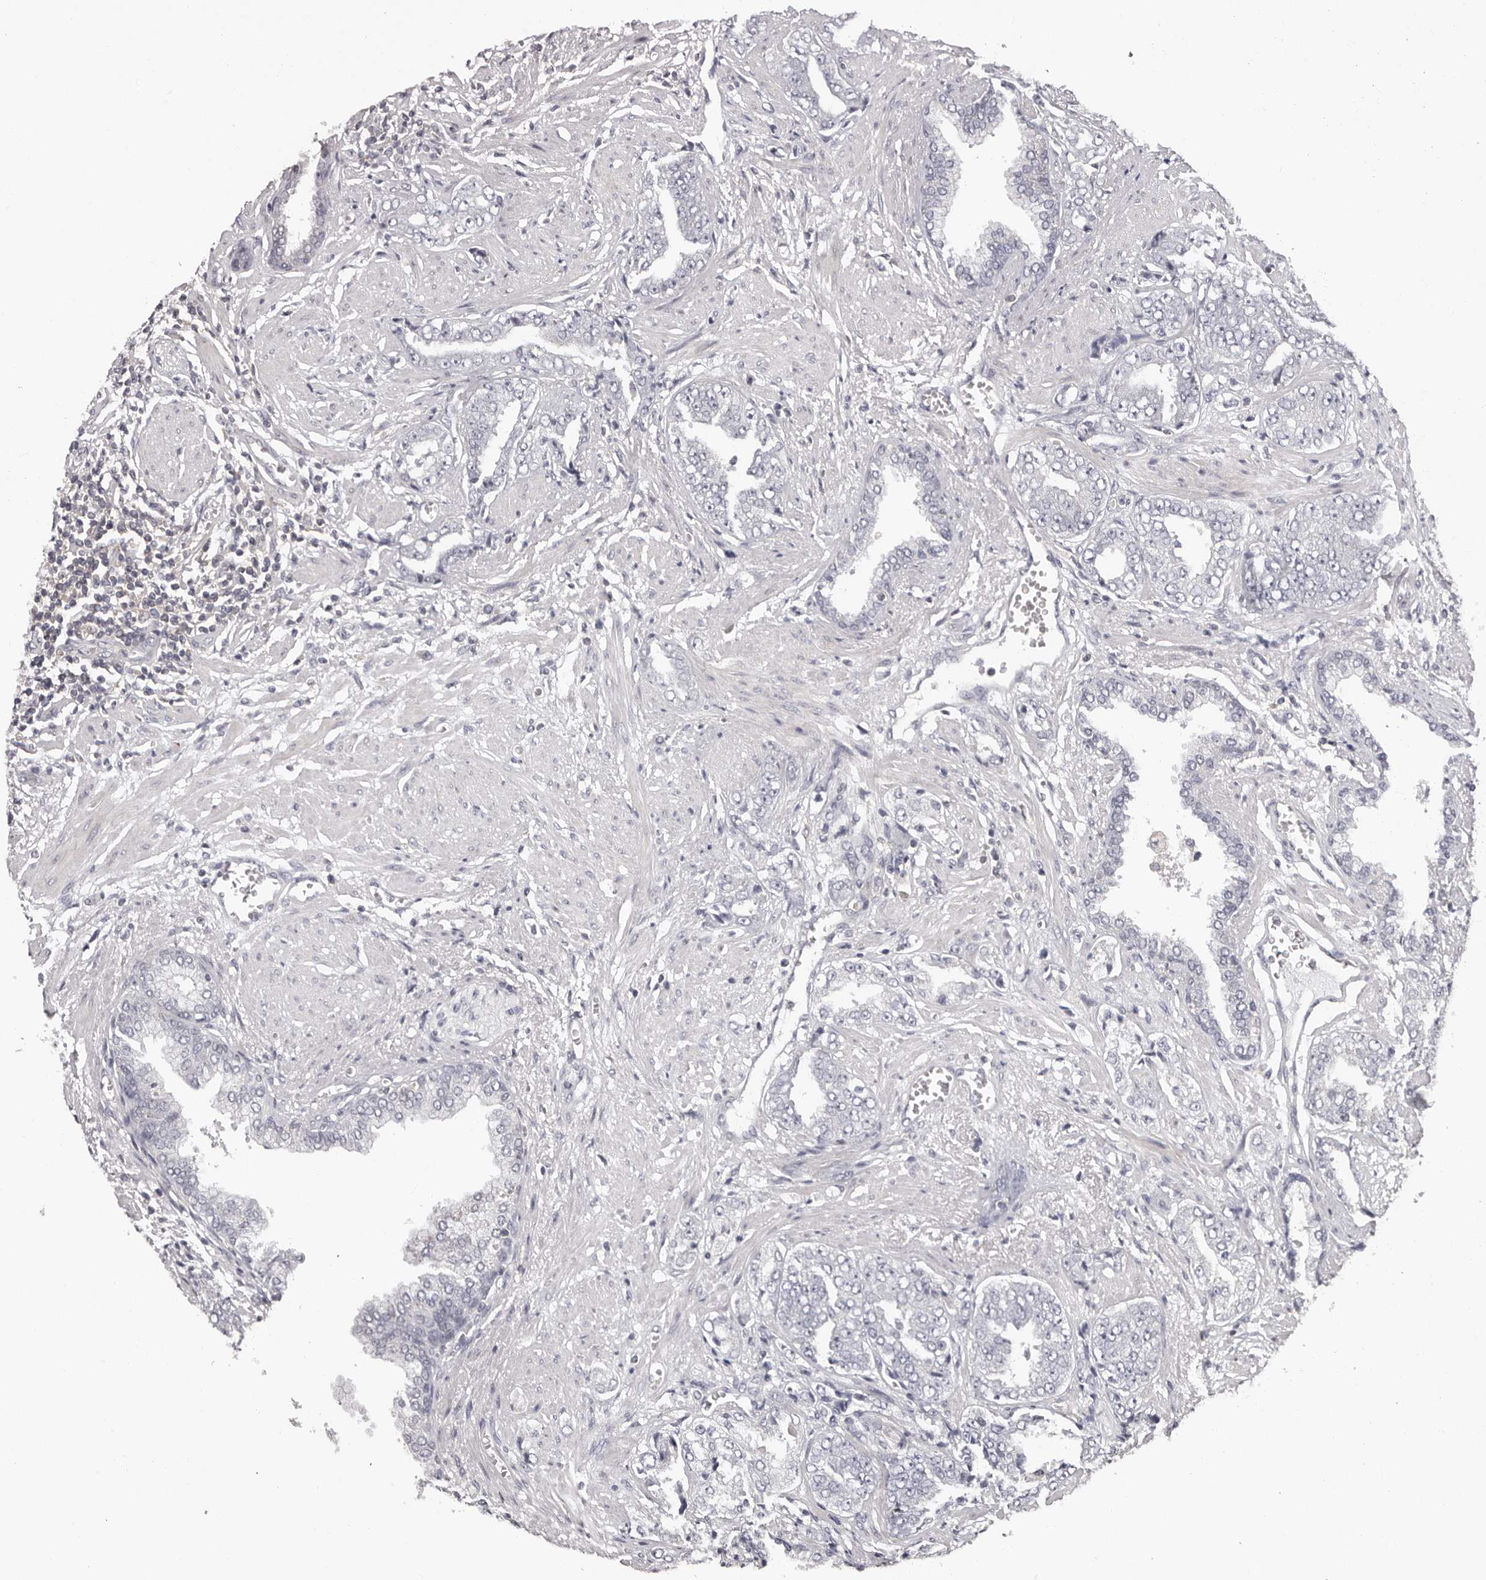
{"staining": {"intensity": "negative", "quantity": "none", "location": "none"}, "tissue": "prostate cancer", "cell_type": "Tumor cells", "image_type": "cancer", "snomed": [{"axis": "morphology", "description": "Adenocarcinoma, High grade"}, {"axis": "topography", "description": "Prostate"}], "caption": "A high-resolution photomicrograph shows IHC staining of adenocarcinoma (high-grade) (prostate), which shows no significant positivity in tumor cells. The staining is performed using DAB (3,3'-diaminobenzidine) brown chromogen with nuclei counter-stained in using hematoxylin.", "gene": "ANKRD44", "patient": {"sex": "male", "age": 71}}